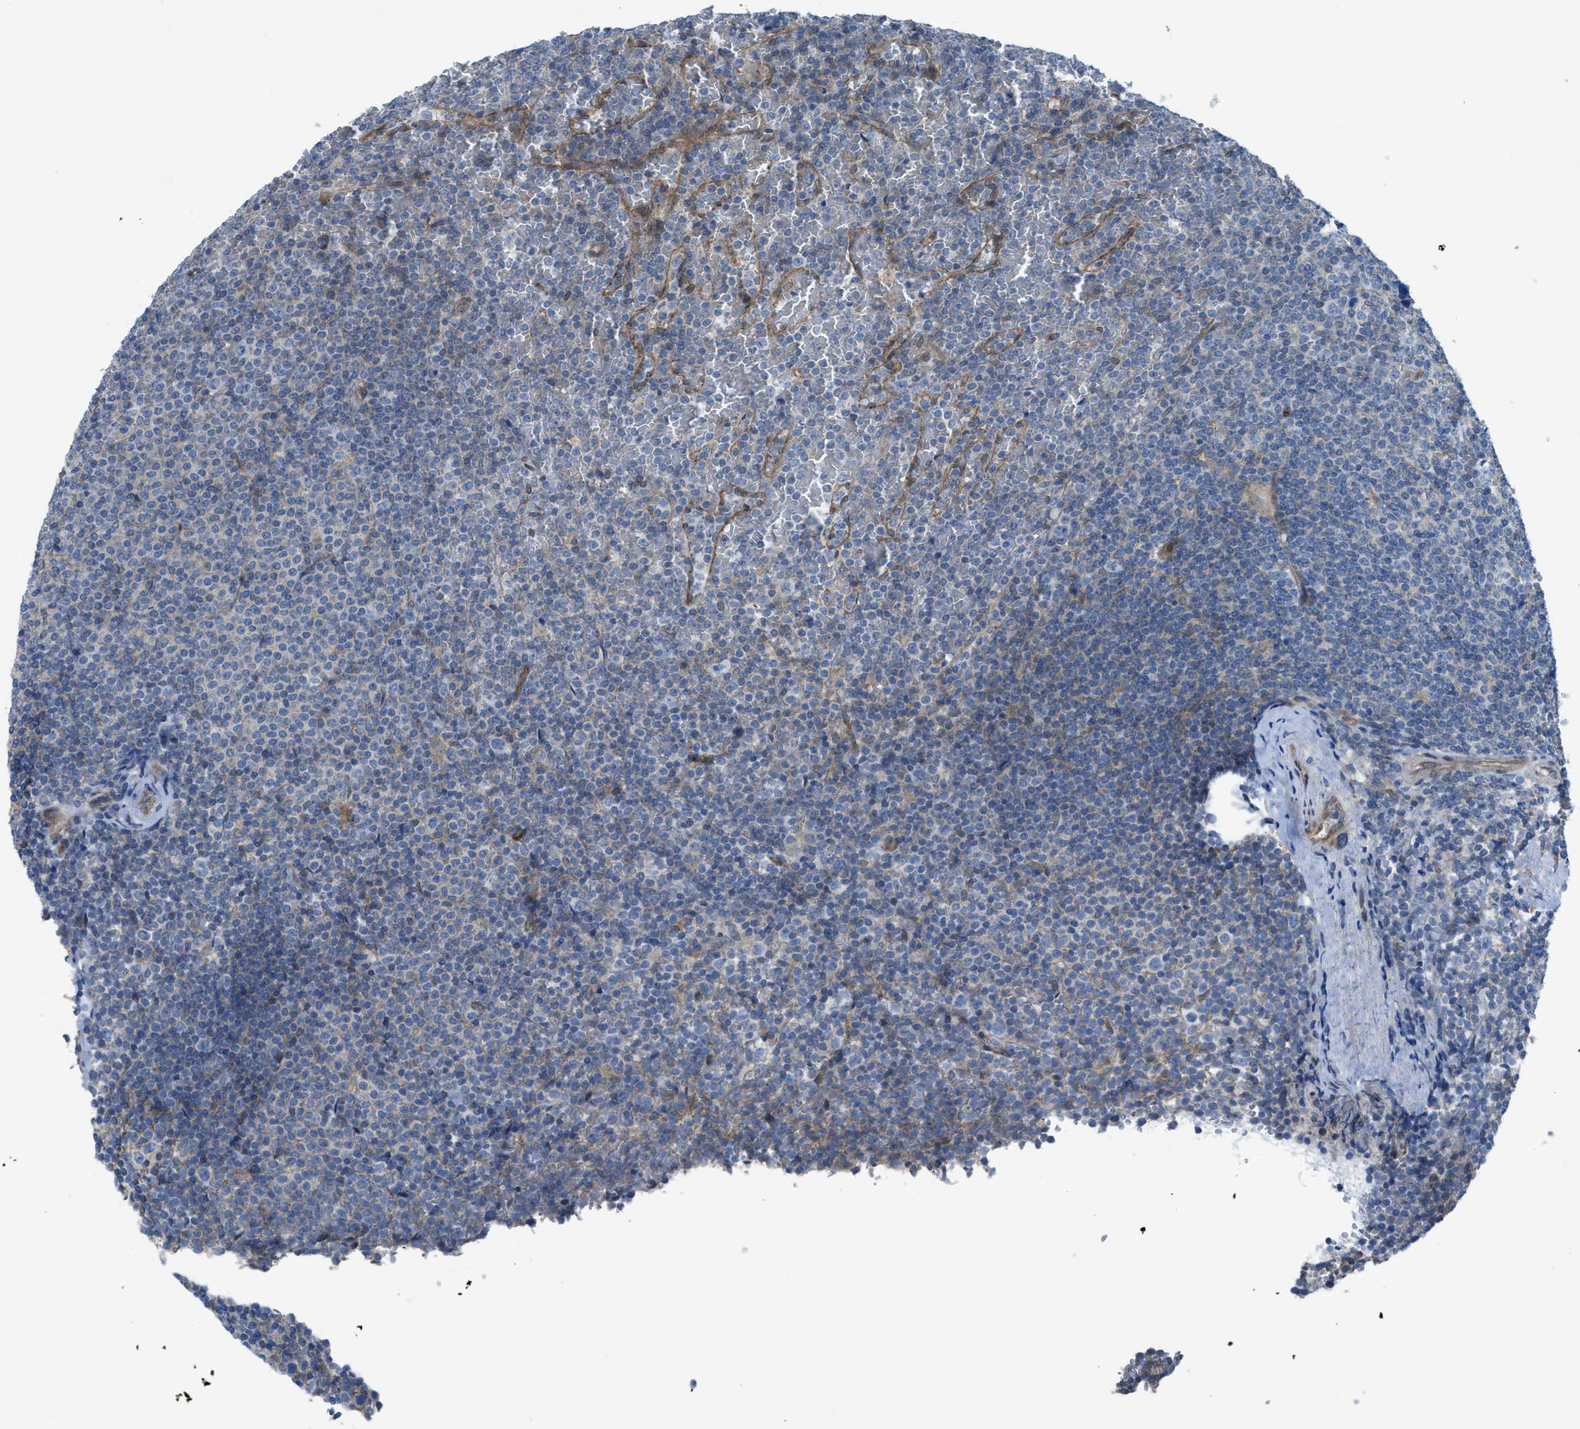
{"staining": {"intensity": "negative", "quantity": "none", "location": "none"}, "tissue": "lymphoma", "cell_type": "Tumor cells", "image_type": "cancer", "snomed": [{"axis": "morphology", "description": "Malignant lymphoma, non-Hodgkin's type, Low grade"}, {"axis": "topography", "description": "Spleen"}], "caption": "Tumor cells show no significant staining in low-grade malignant lymphoma, non-Hodgkin's type. (Brightfield microscopy of DAB immunohistochemistry at high magnification).", "gene": "PRKN", "patient": {"sex": "female", "age": 77}}